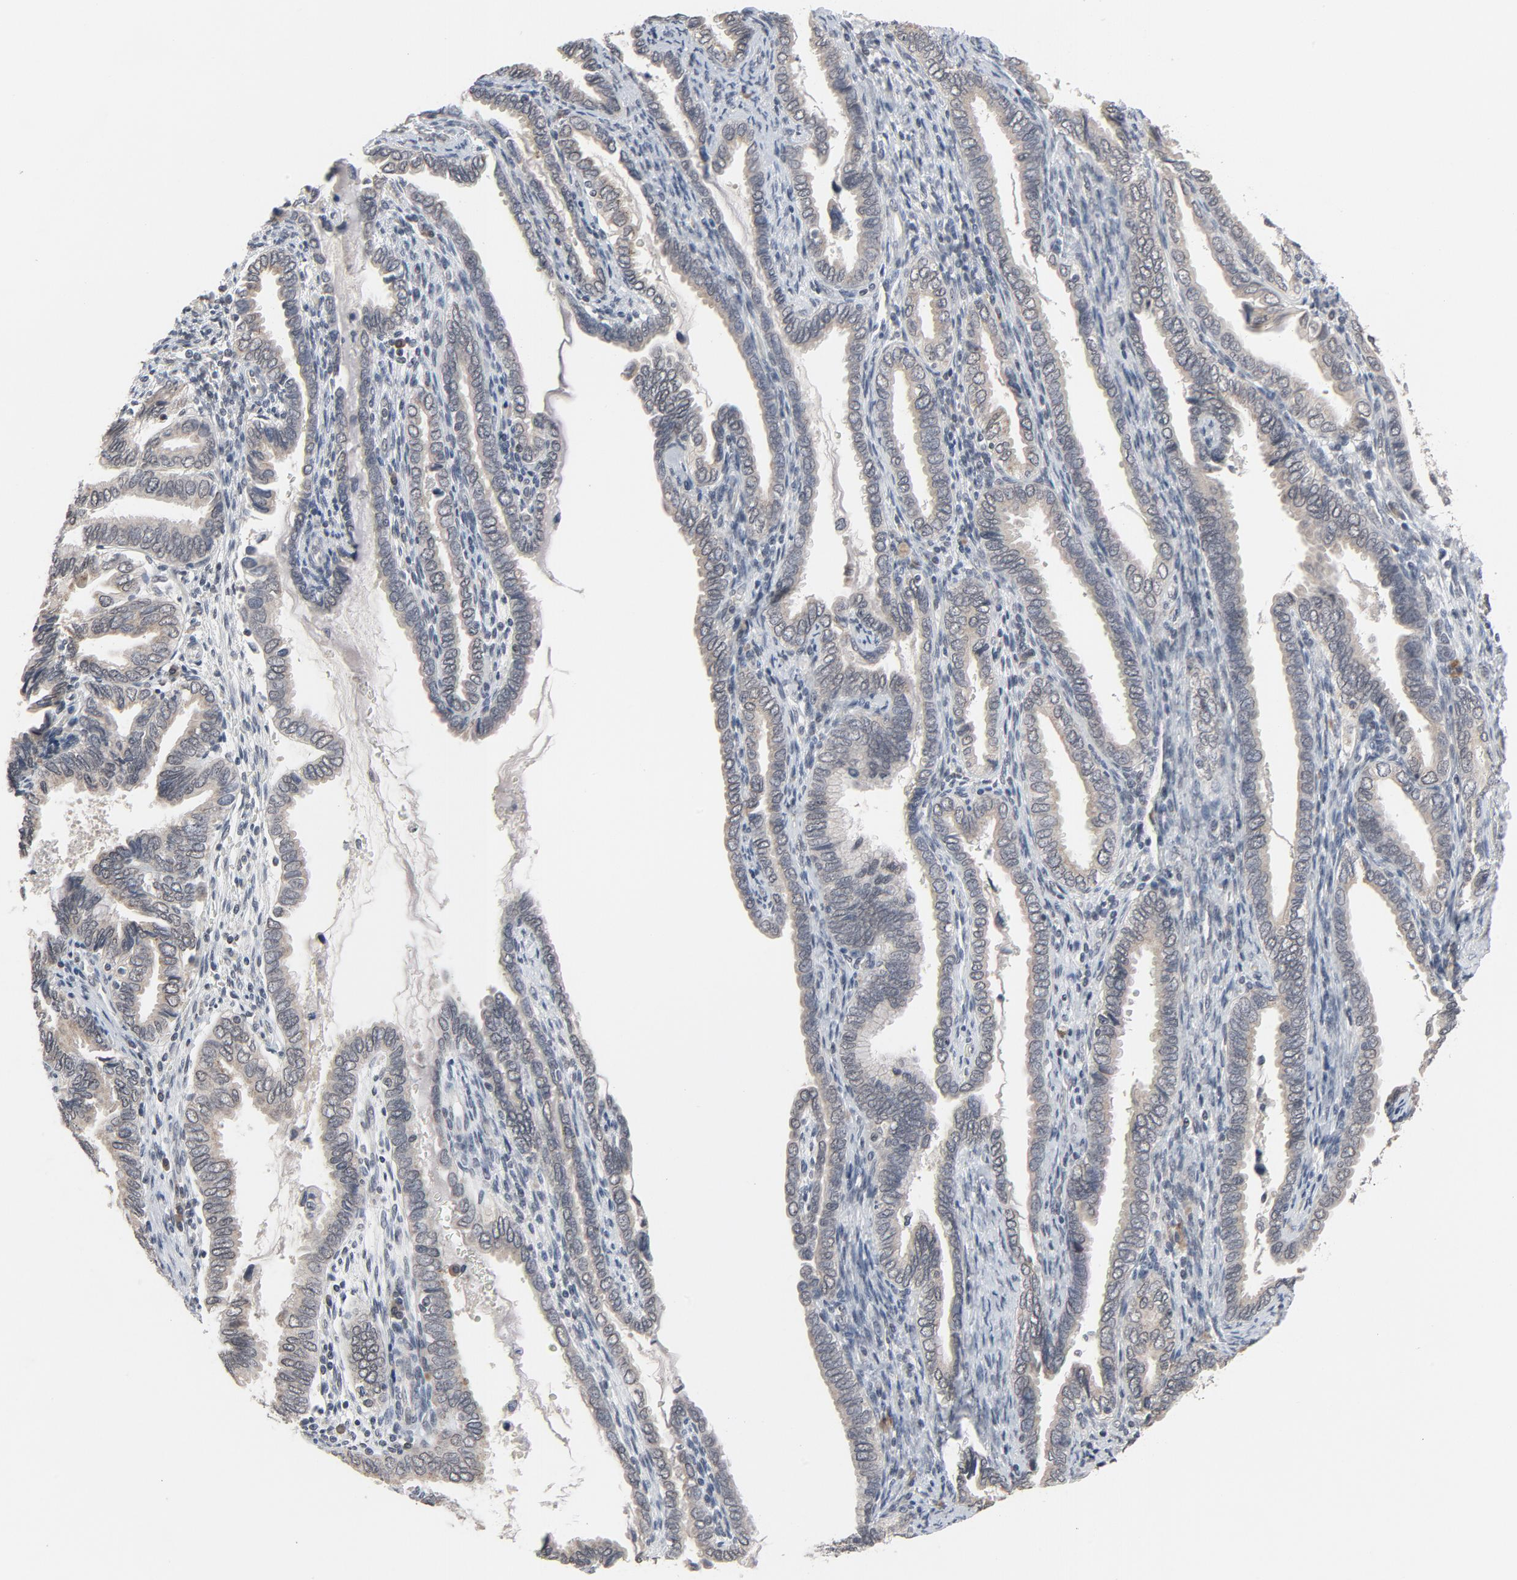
{"staining": {"intensity": "negative", "quantity": "none", "location": "none"}, "tissue": "cervical cancer", "cell_type": "Tumor cells", "image_type": "cancer", "snomed": [{"axis": "morphology", "description": "Adenocarcinoma, NOS"}, {"axis": "topography", "description": "Cervix"}], "caption": "IHC of cervical cancer demonstrates no positivity in tumor cells. (DAB (3,3'-diaminobenzidine) immunohistochemistry, high magnification).", "gene": "MT3", "patient": {"sex": "female", "age": 49}}